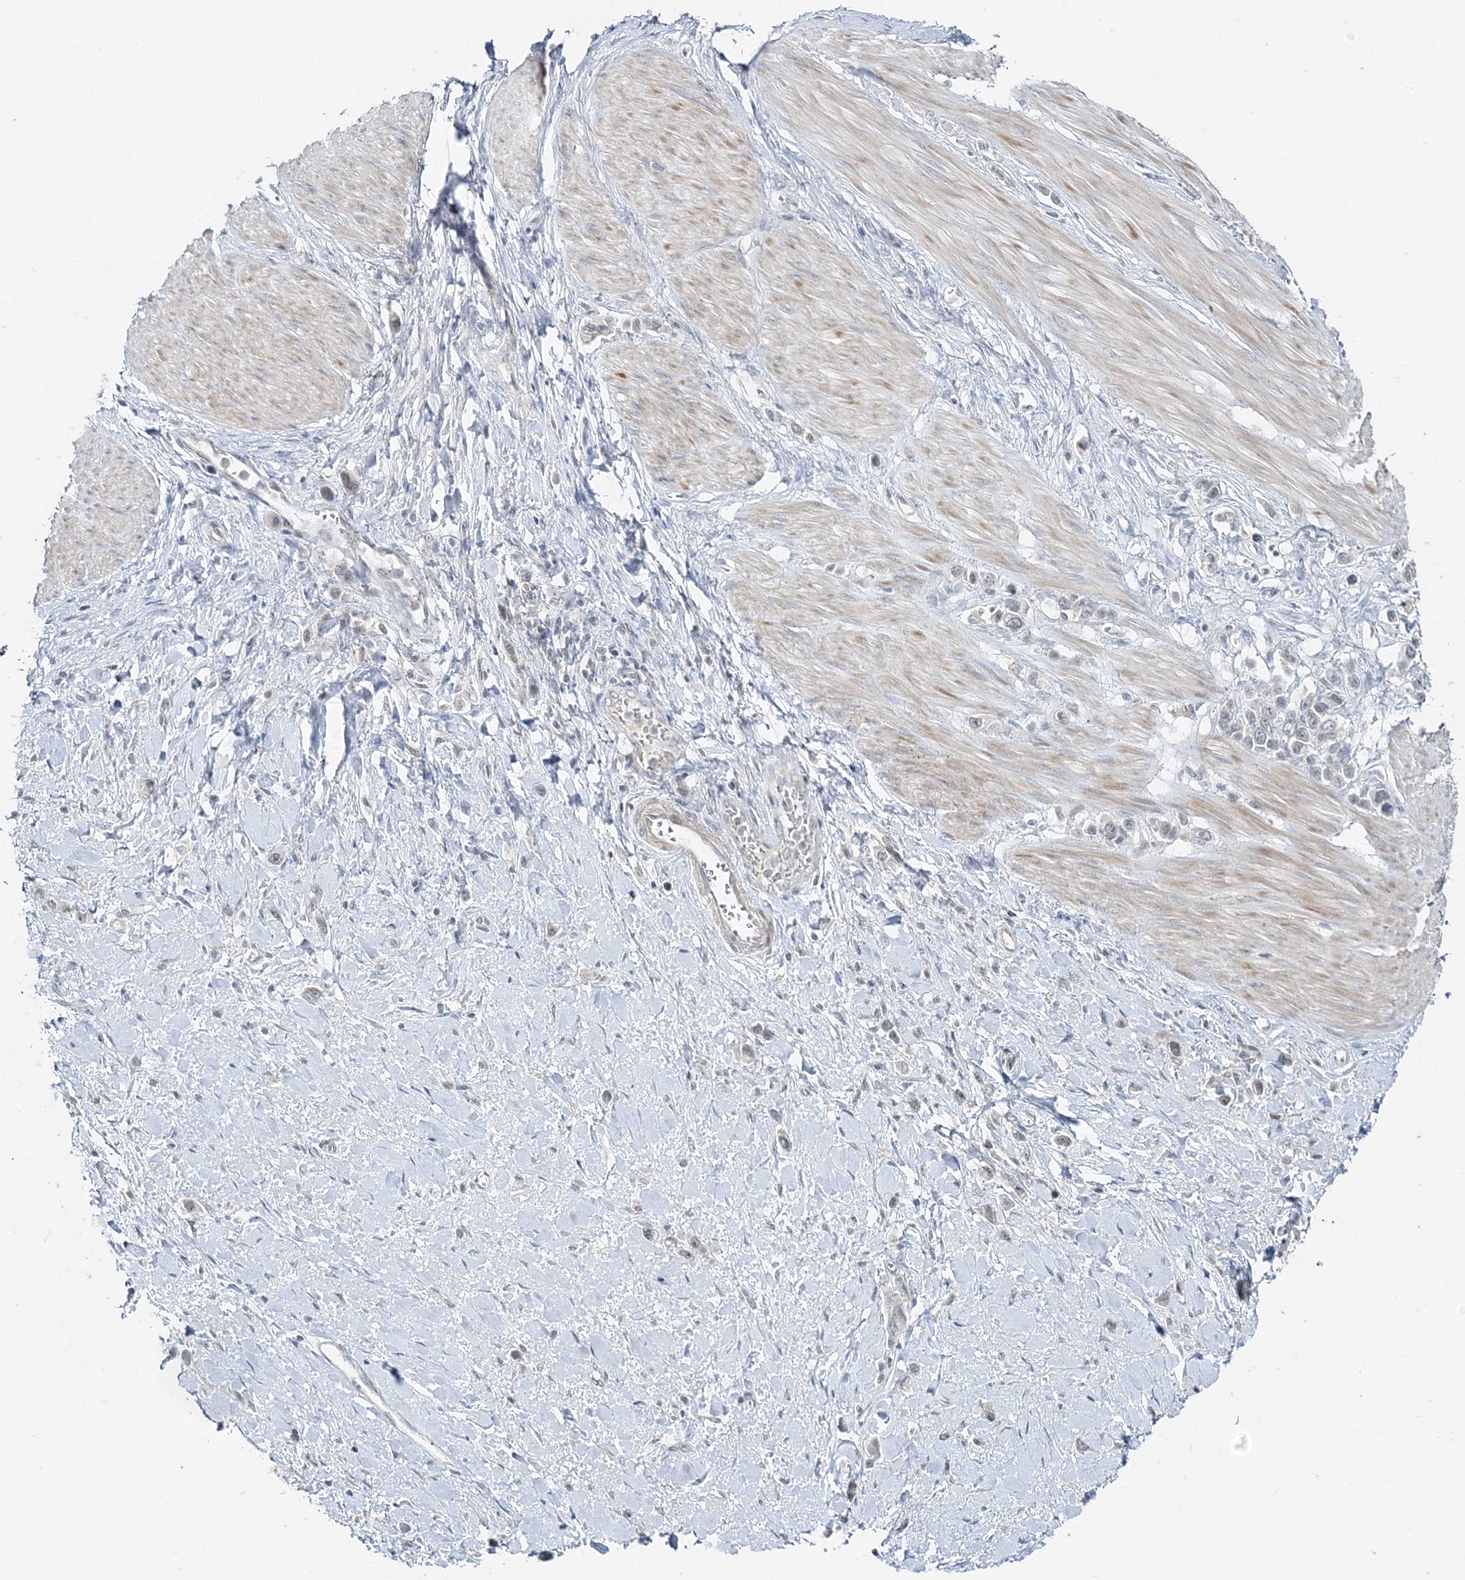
{"staining": {"intensity": "negative", "quantity": "none", "location": "none"}, "tissue": "stomach cancer", "cell_type": "Tumor cells", "image_type": "cancer", "snomed": [{"axis": "morphology", "description": "Adenocarcinoma, NOS"}, {"axis": "topography", "description": "Stomach"}], "caption": "Tumor cells are negative for protein expression in human stomach cancer.", "gene": "LEXM", "patient": {"sex": "female", "age": 65}}